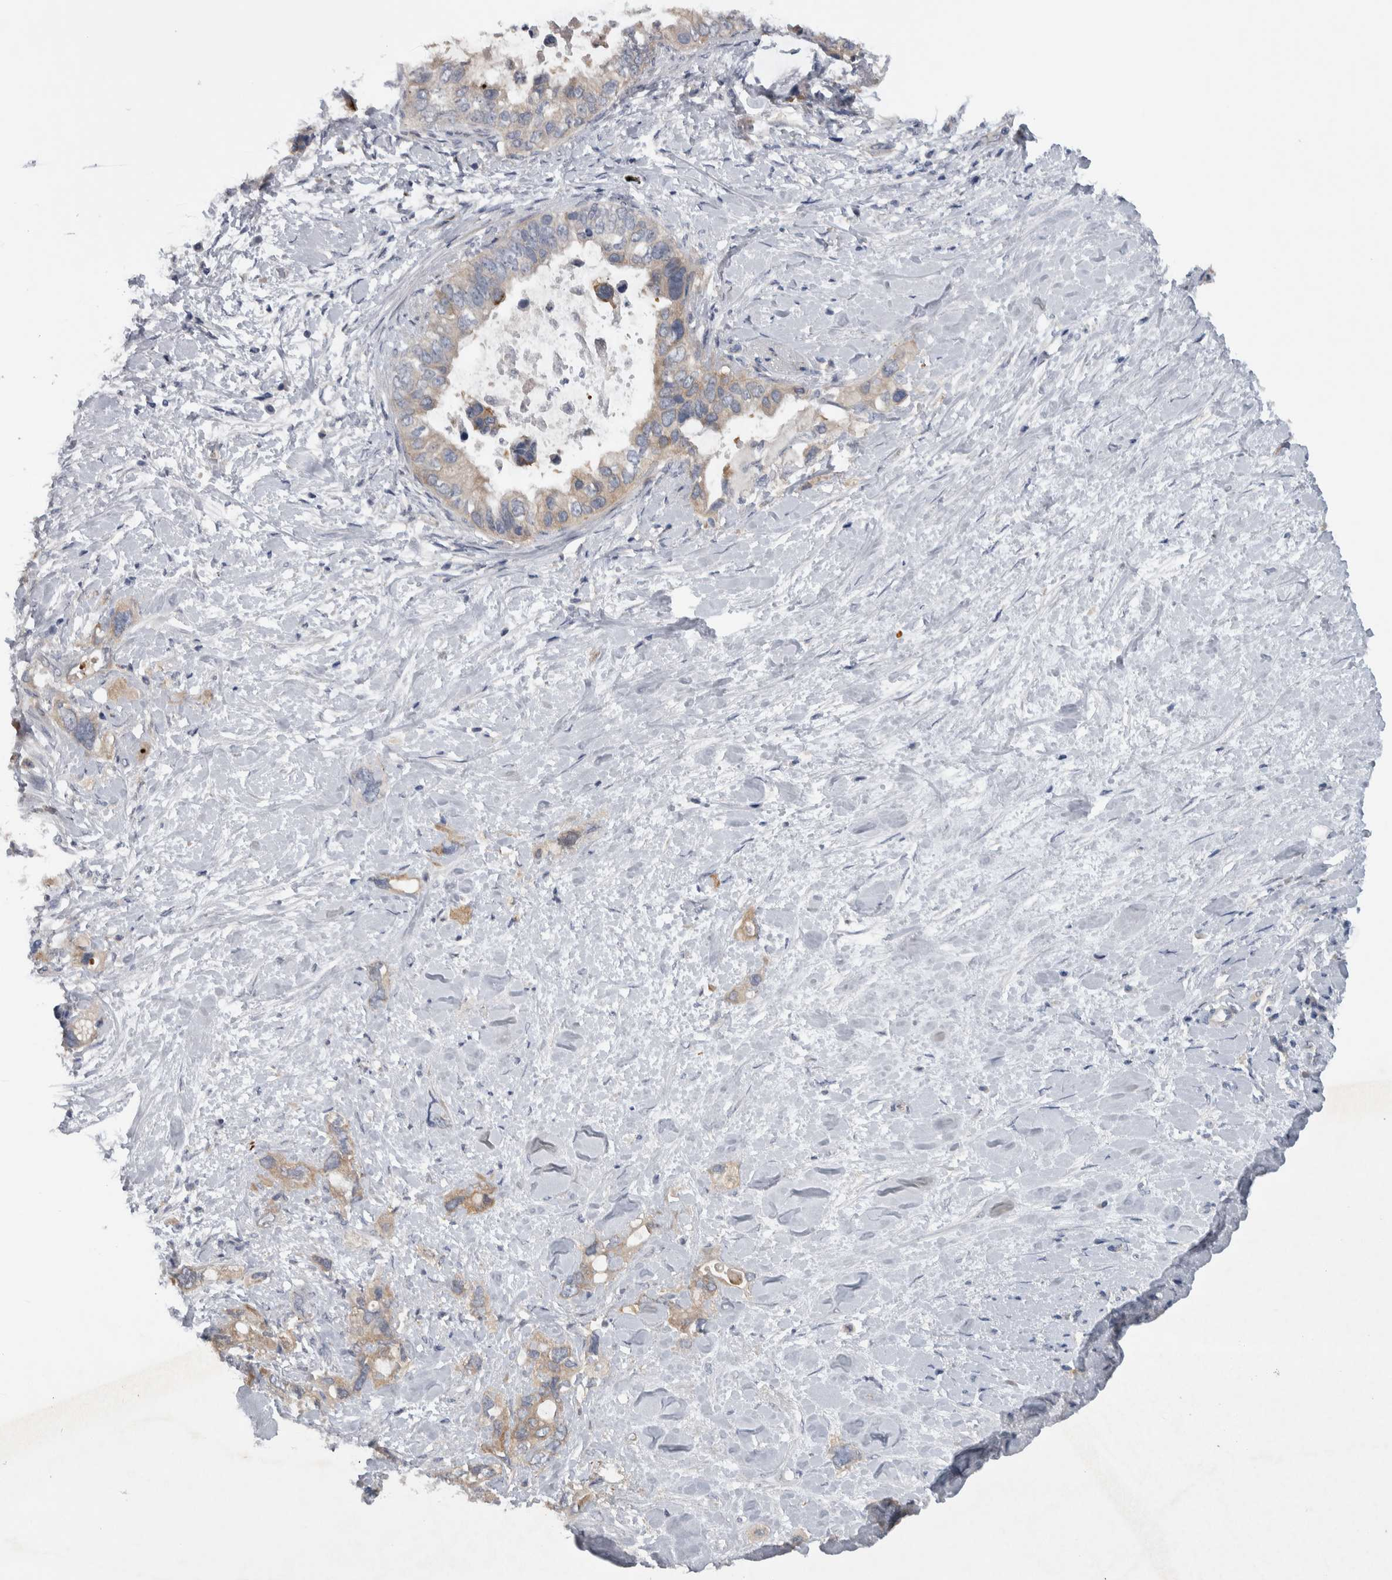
{"staining": {"intensity": "weak", "quantity": ">75%", "location": "cytoplasmic/membranous"}, "tissue": "pancreatic cancer", "cell_type": "Tumor cells", "image_type": "cancer", "snomed": [{"axis": "morphology", "description": "Adenocarcinoma, NOS"}, {"axis": "topography", "description": "Pancreas"}], "caption": "Pancreatic adenocarcinoma tissue demonstrates weak cytoplasmic/membranous positivity in about >75% of tumor cells, visualized by immunohistochemistry.", "gene": "NT5C2", "patient": {"sex": "female", "age": 56}}